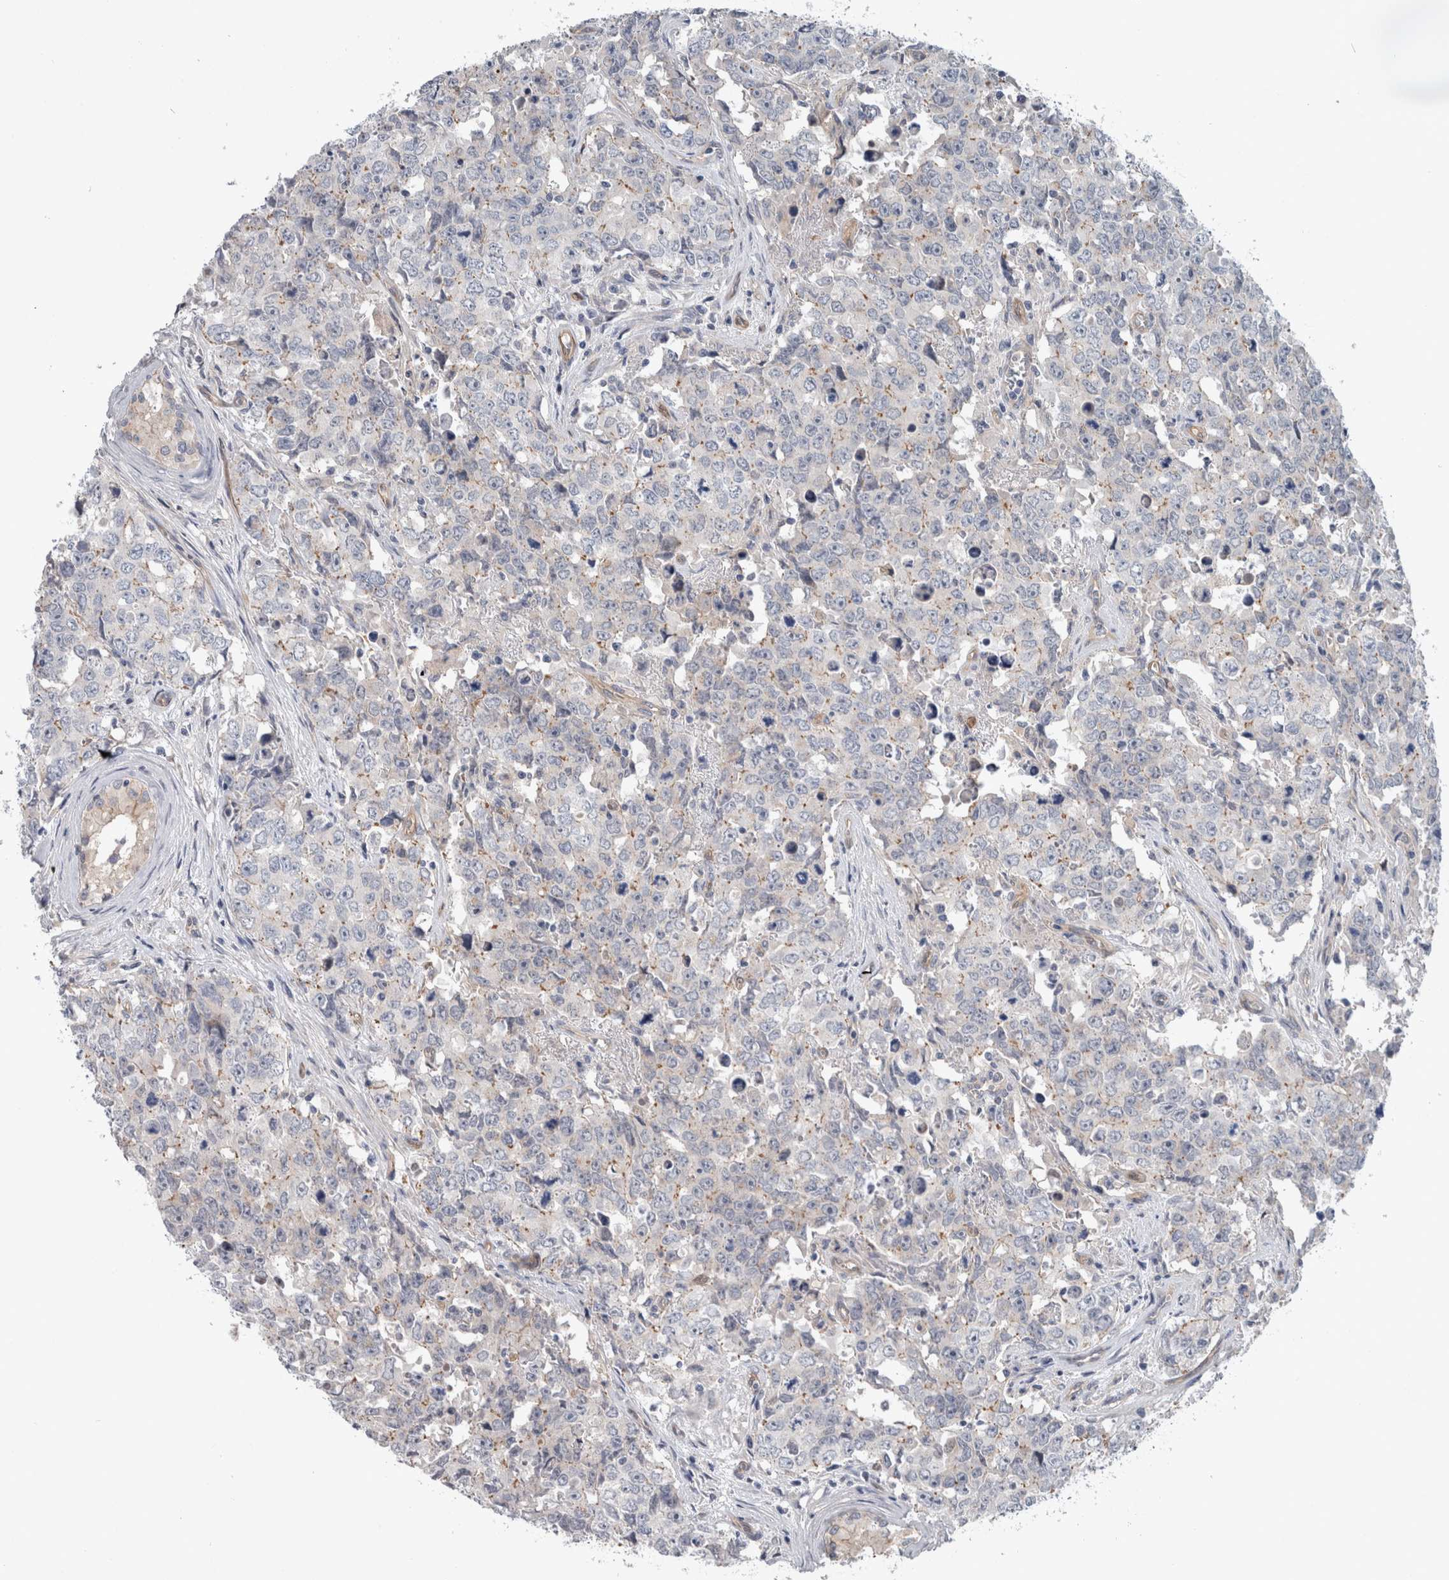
{"staining": {"intensity": "moderate", "quantity": "<25%", "location": "cytoplasmic/membranous"}, "tissue": "testis cancer", "cell_type": "Tumor cells", "image_type": "cancer", "snomed": [{"axis": "morphology", "description": "Carcinoma, Embryonal, NOS"}, {"axis": "topography", "description": "Testis"}], "caption": "Immunohistochemical staining of testis embryonal carcinoma demonstrates low levels of moderate cytoplasmic/membranous positivity in approximately <25% of tumor cells.", "gene": "BCAM", "patient": {"sex": "male", "age": 28}}